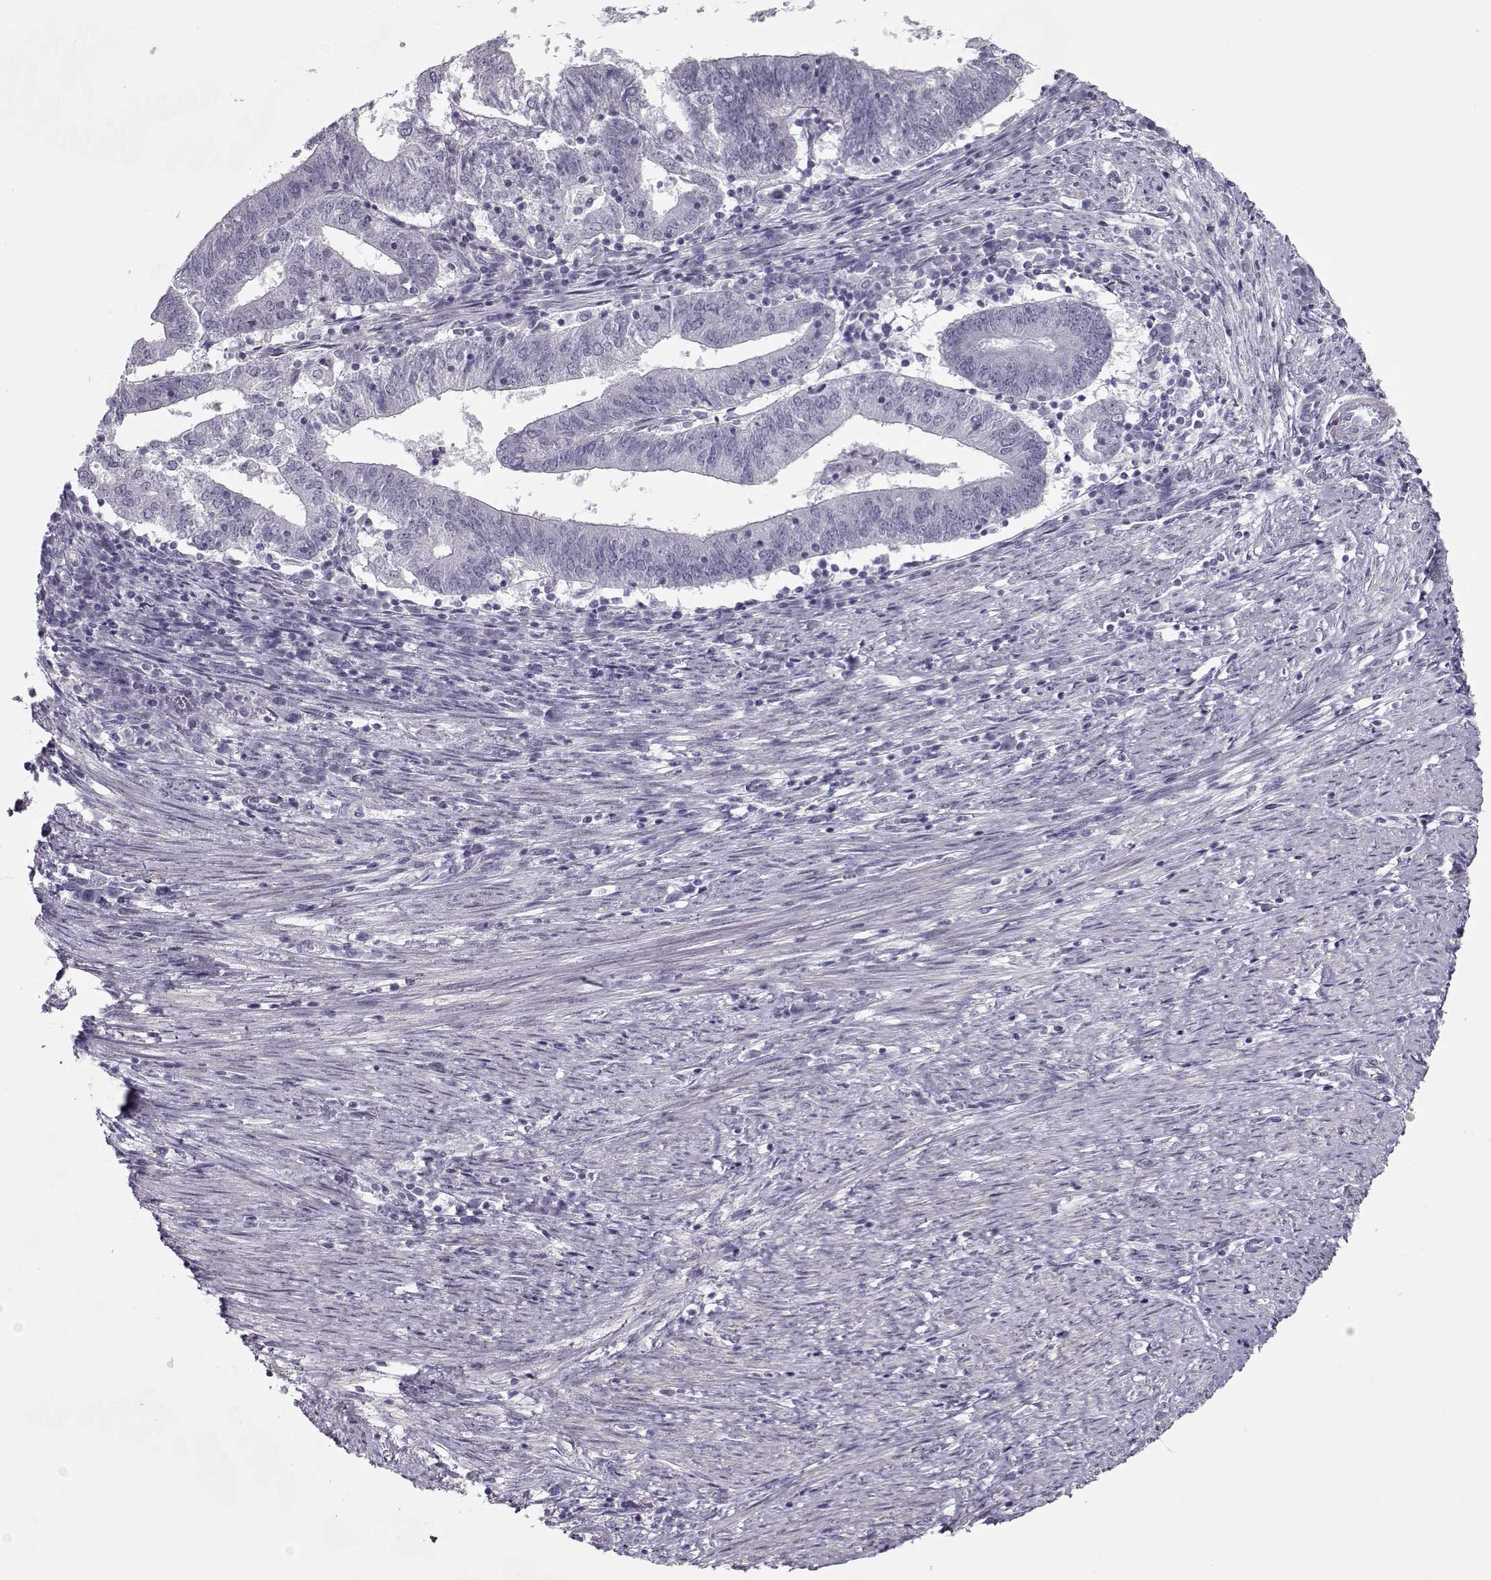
{"staining": {"intensity": "negative", "quantity": "none", "location": "none"}, "tissue": "endometrial cancer", "cell_type": "Tumor cells", "image_type": "cancer", "snomed": [{"axis": "morphology", "description": "Adenocarcinoma, NOS"}, {"axis": "topography", "description": "Endometrium"}], "caption": "A high-resolution micrograph shows IHC staining of endometrial cancer (adenocarcinoma), which displays no significant staining in tumor cells.", "gene": "CIBAR1", "patient": {"sex": "female", "age": 82}}